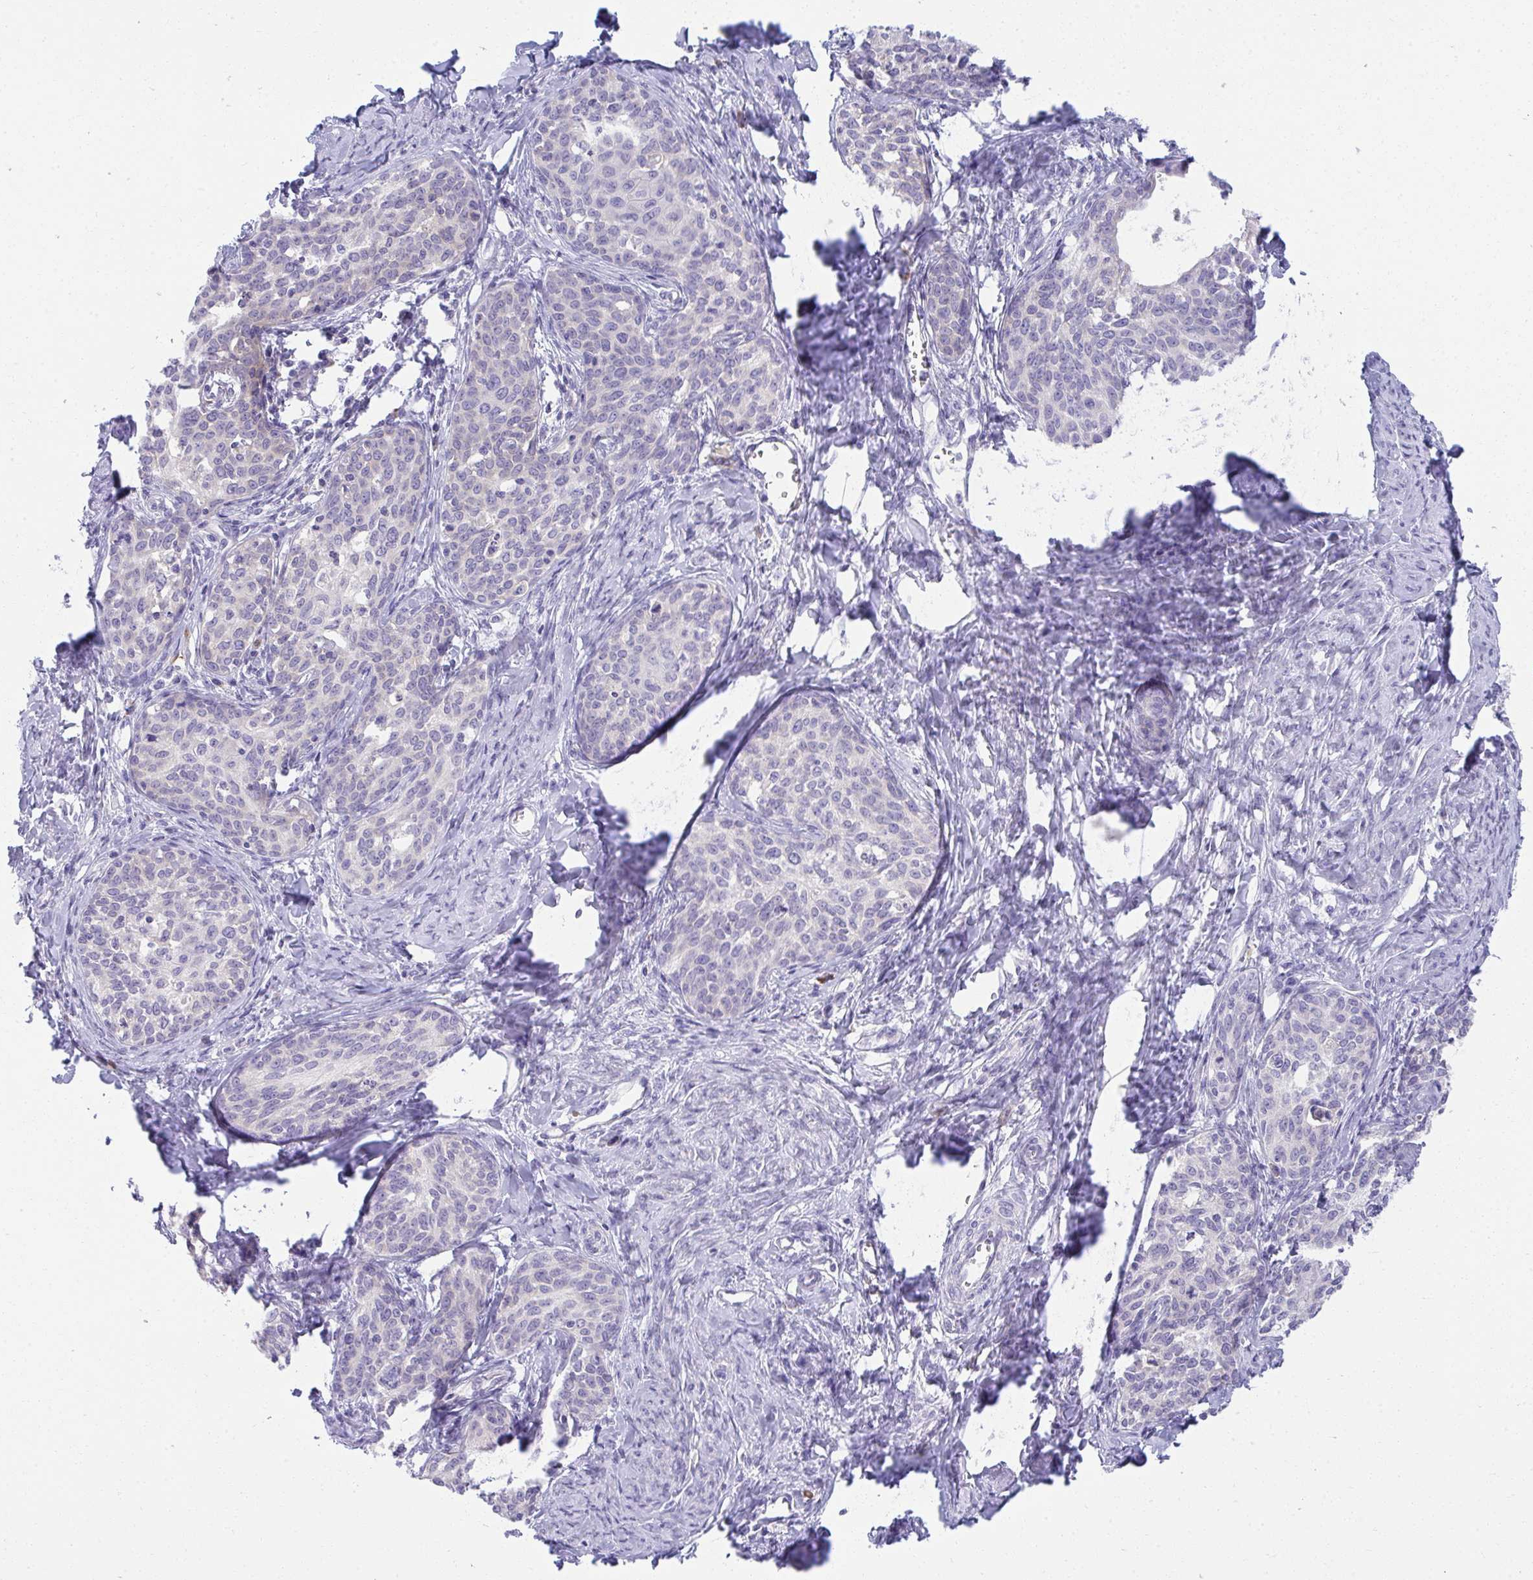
{"staining": {"intensity": "negative", "quantity": "none", "location": "none"}, "tissue": "cervical cancer", "cell_type": "Tumor cells", "image_type": "cancer", "snomed": [{"axis": "morphology", "description": "Squamous cell carcinoma, NOS"}, {"axis": "morphology", "description": "Adenocarcinoma, NOS"}, {"axis": "topography", "description": "Cervix"}], "caption": "The image exhibits no significant expression in tumor cells of squamous cell carcinoma (cervical). The staining was performed using DAB to visualize the protein expression in brown, while the nuclei were stained in blue with hematoxylin (Magnification: 20x).", "gene": "FASLG", "patient": {"sex": "female", "age": 52}}